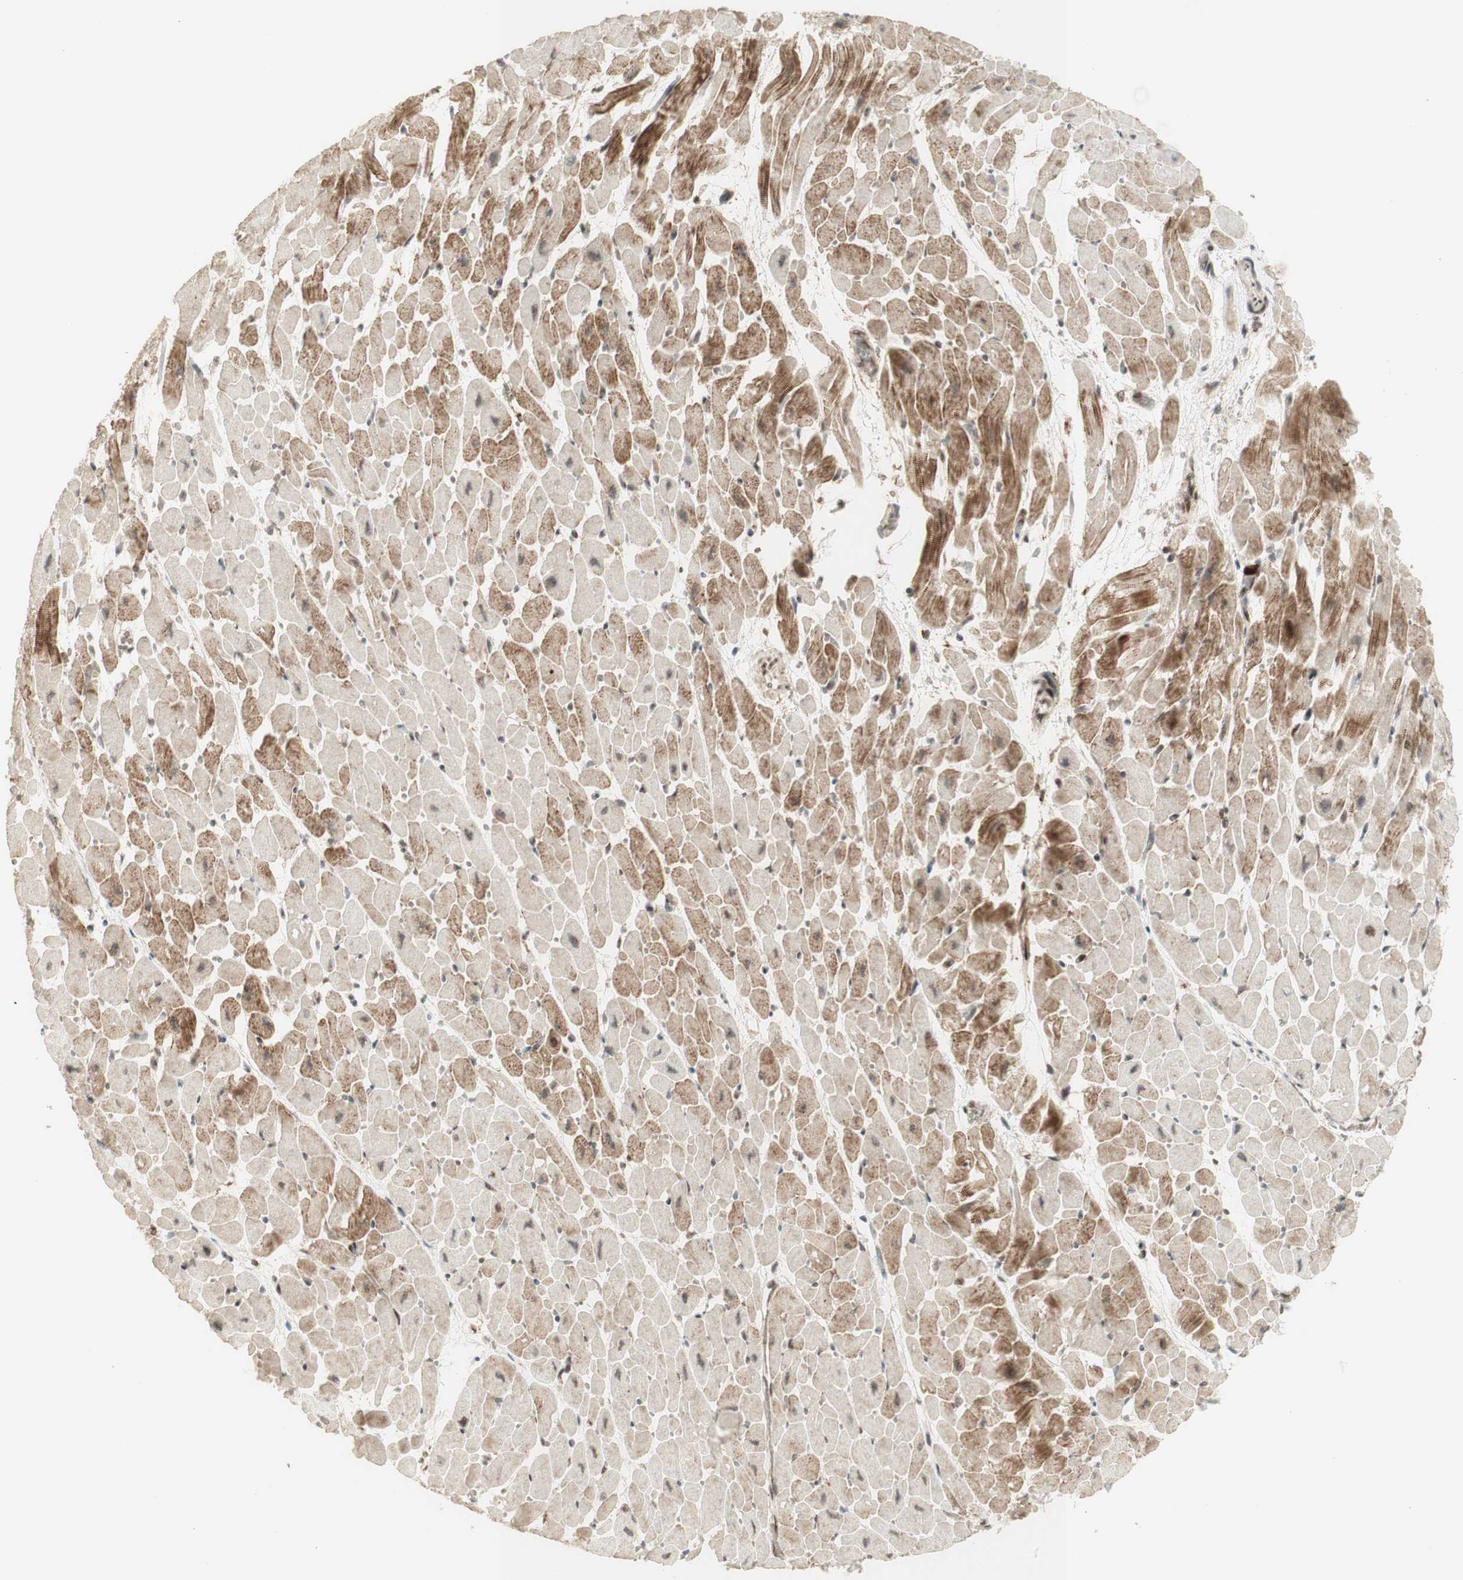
{"staining": {"intensity": "moderate", "quantity": "25%-75%", "location": "cytoplasmic/membranous"}, "tissue": "heart muscle", "cell_type": "Cardiomyocytes", "image_type": "normal", "snomed": [{"axis": "morphology", "description": "Normal tissue, NOS"}, {"axis": "topography", "description": "Heart"}], "caption": "IHC micrograph of unremarkable heart muscle: human heart muscle stained using immunohistochemistry exhibits medium levels of moderate protein expression localized specifically in the cytoplasmic/membranous of cardiomyocytes, appearing as a cytoplasmic/membranous brown color.", "gene": "FOXP1", "patient": {"sex": "male", "age": 45}}